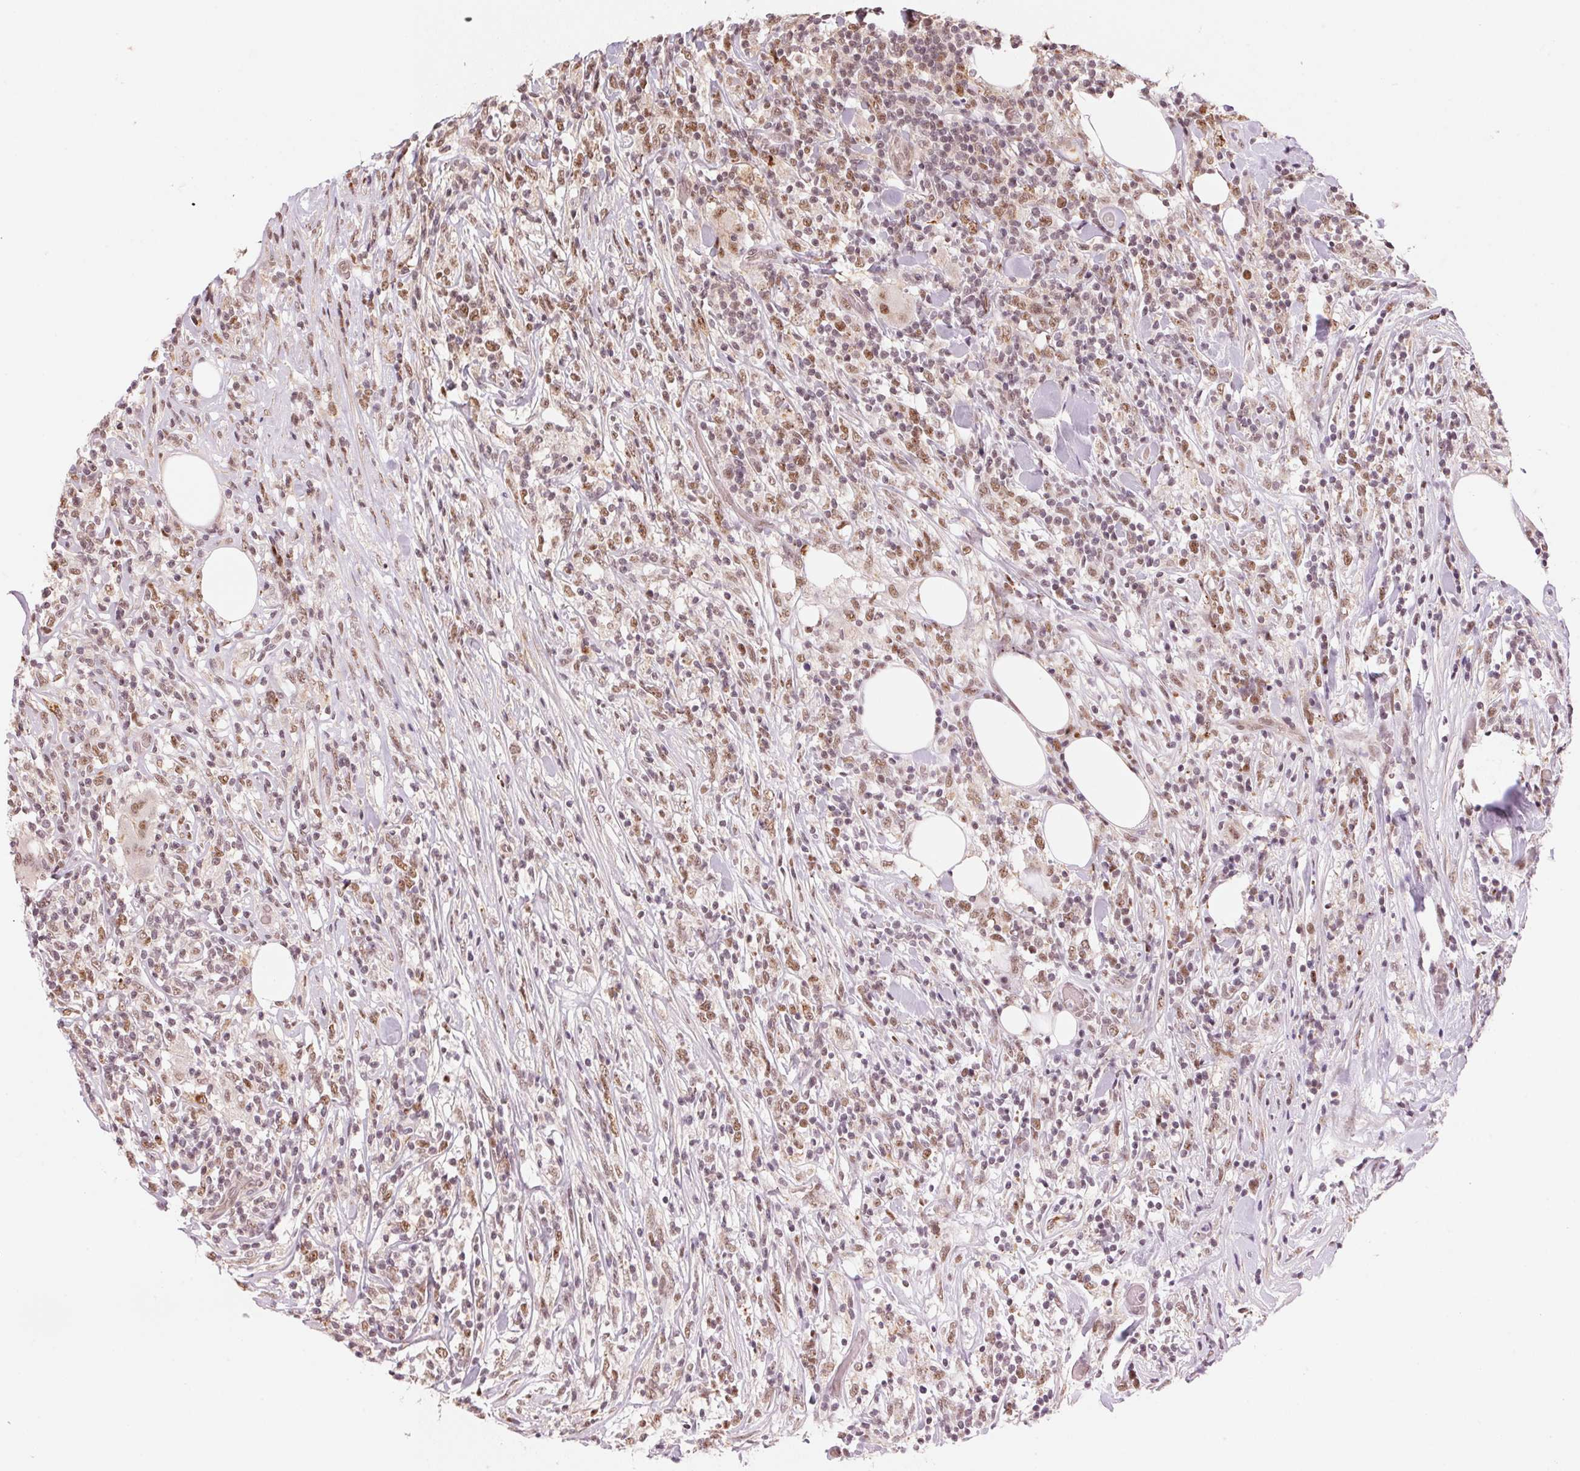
{"staining": {"intensity": "weak", "quantity": "25%-75%", "location": "nuclear"}, "tissue": "lymphoma", "cell_type": "Tumor cells", "image_type": "cancer", "snomed": [{"axis": "morphology", "description": "Malignant lymphoma, non-Hodgkin's type, High grade"}, {"axis": "topography", "description": "Lymph node"}], "caption": "The image shows a brown stain indicating the presence of a protein in the nuclear of tumor cells in malignant lymphoma, non-Hodgkin's type (high-grade).", "gene": "HNRNPDL", "patient": {"sex": "female", "age": 84}}